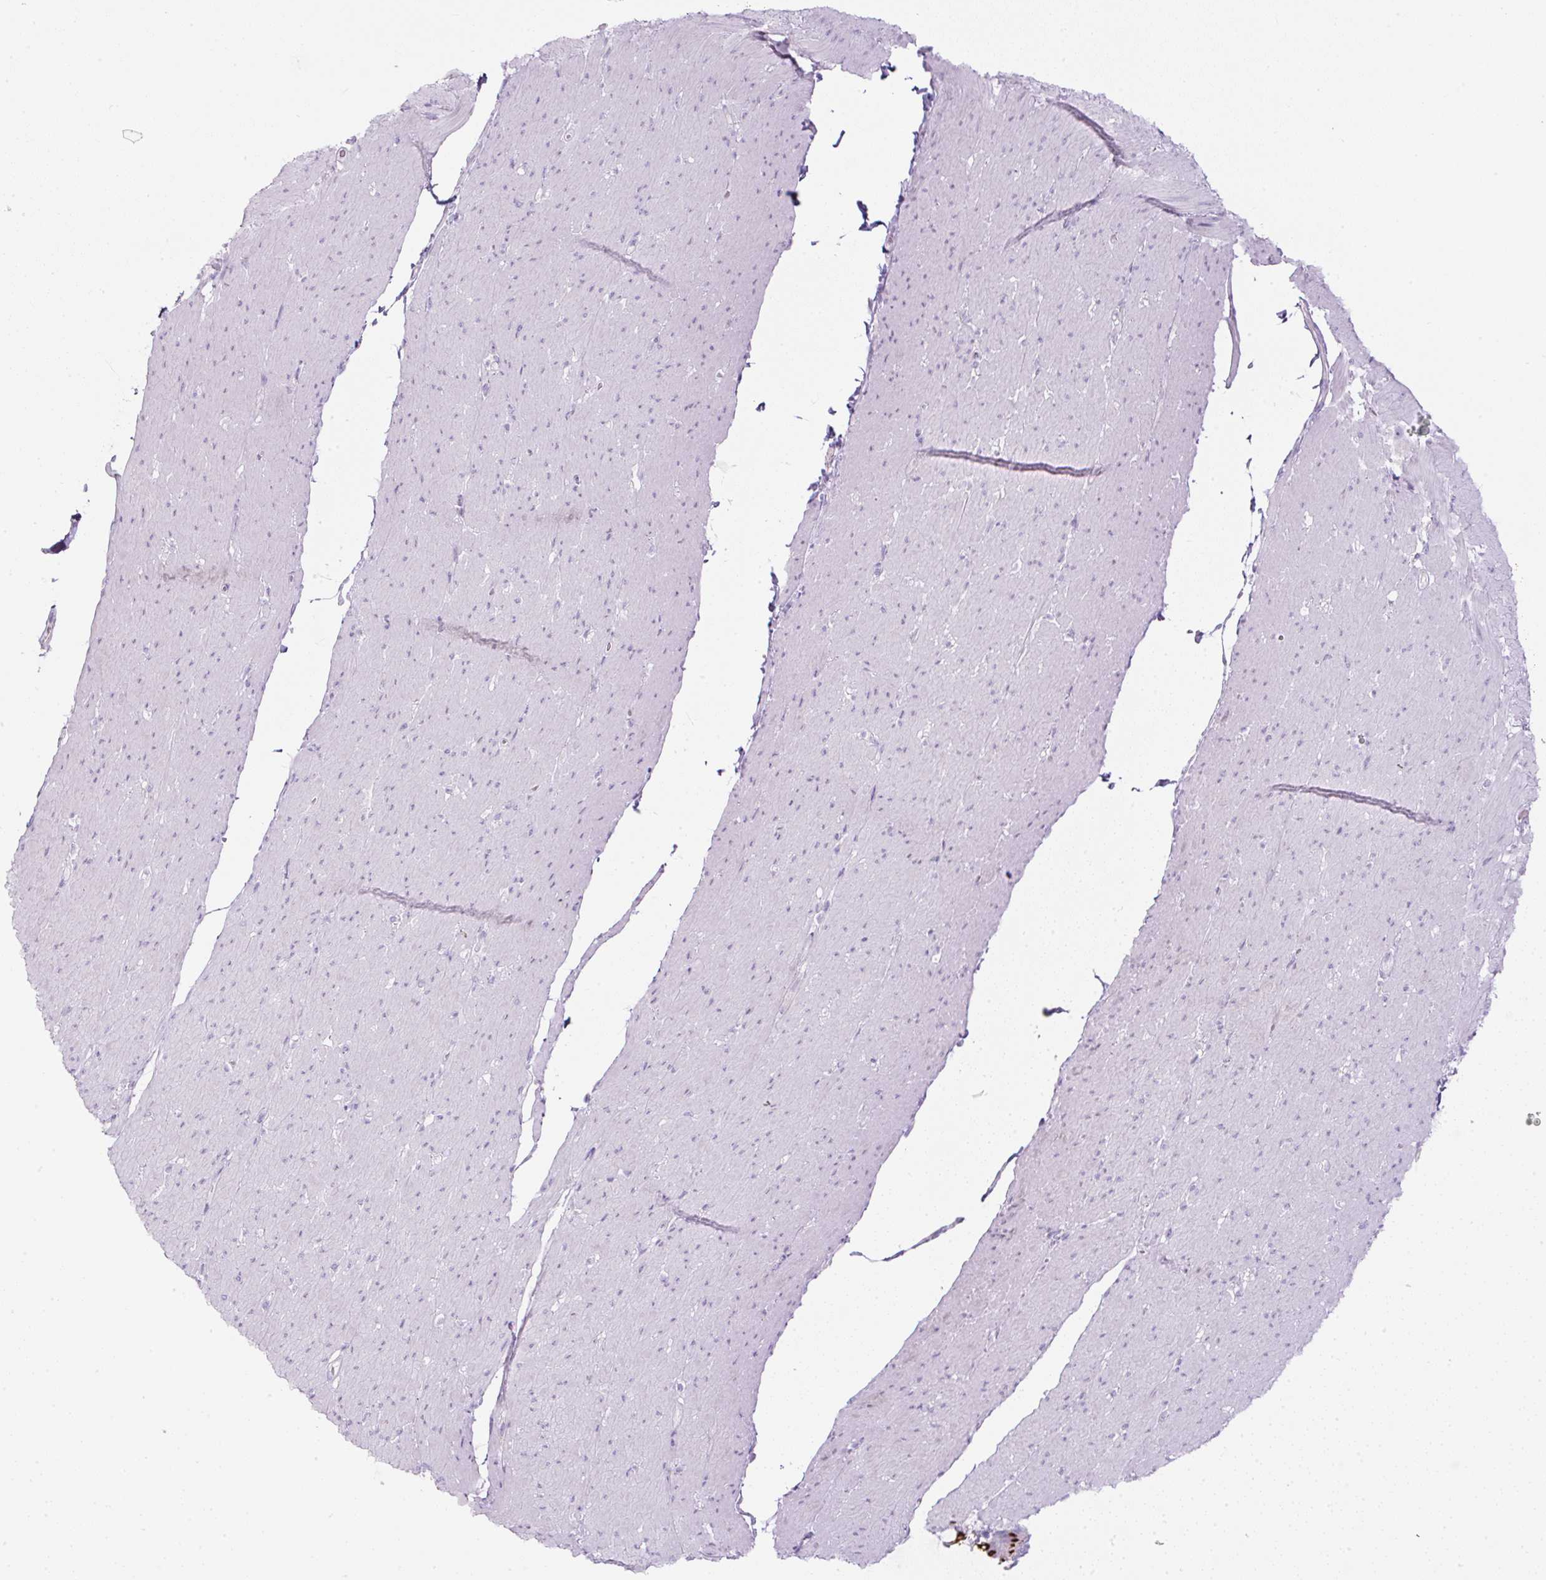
{"staining": {"intensity": "negative", "quantity": "none", "location": "none"}, "tissue": "smooth muscle", "cell_type": "Smooth muscle cells", "image_type": "normal", "snomed": [{"axis": "morphology", "description": "Normal tissue, NOS"}, {"axis": "topography", "description": "Smooth muscle"}, {"axis": "topography", "description": "Rectum"}], "caption": "This is an immunohistochemistry (IHC) histopathology image of normal smooth muscle. There is no staining in smooth muscle cells.", "gene": "FGFBP3", "patient": {"sex": "male", "age": 53}}